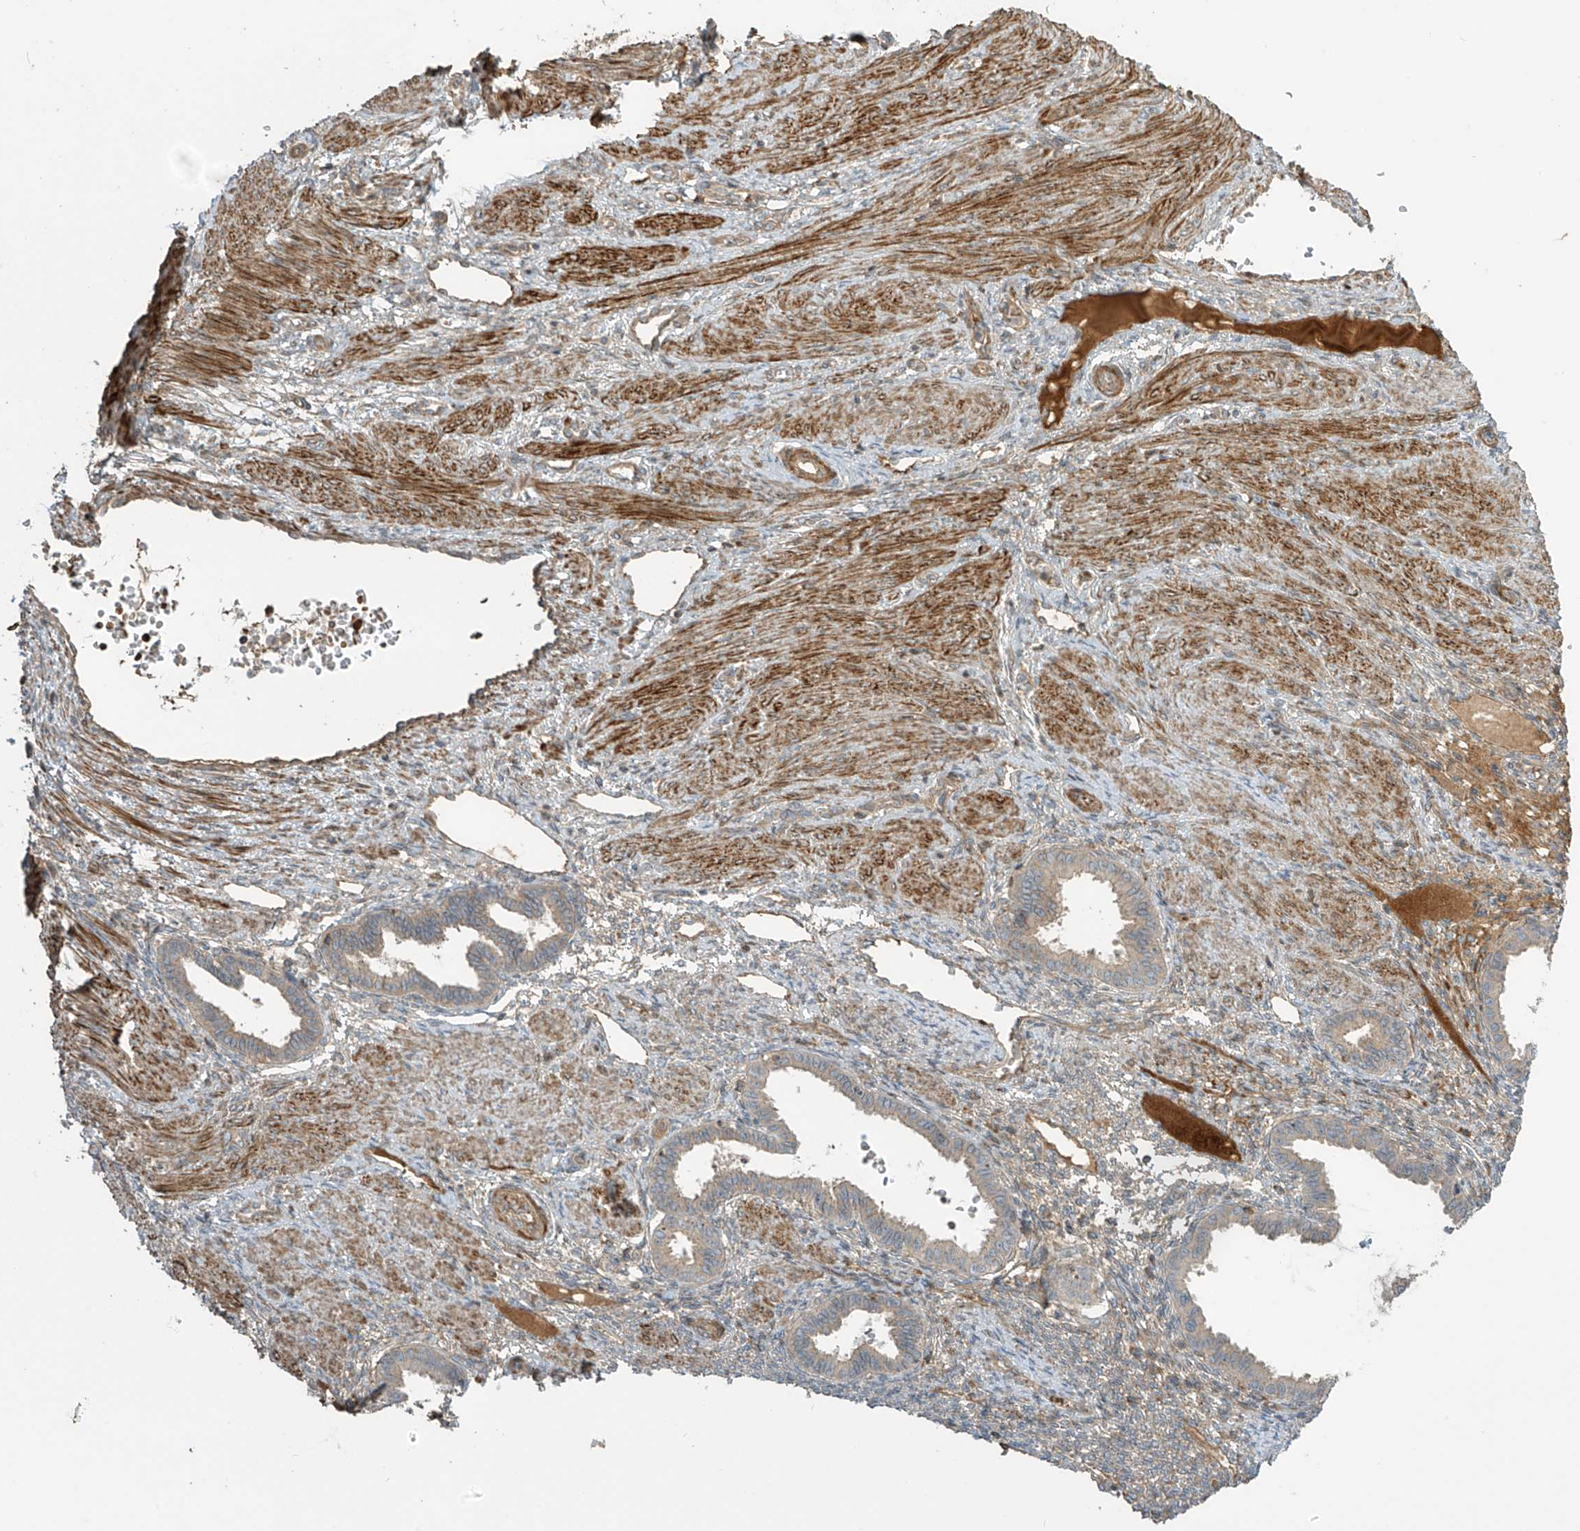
{"staining": {"intensity": "moderate", "quantity": "<25%", "location": "cytoplasmic/membranous"}, "tissue": "endometrium", "cell_type": "Cells in endometrial stroma", "image_type": "normal", "snomed": [{"axis": "morphology", "description": "Normal tissue, NOS"}, {"axis": "topography", "description": "Endometrium"}], "caption": "Protein analysis of benign endometrium demonstrates moderate cytoplasmic/membranous expression in about <25% of cells in endometrial stroma. The staining was performed using DAB (3,3'-diaminobenzidine) to visualize the protein expression in brown, while the nuclei were stained in blue with hematoxylin (Magnification: 20x).", "gene": "ENTR1", "patient": {"sex": "female", "age": 33}}